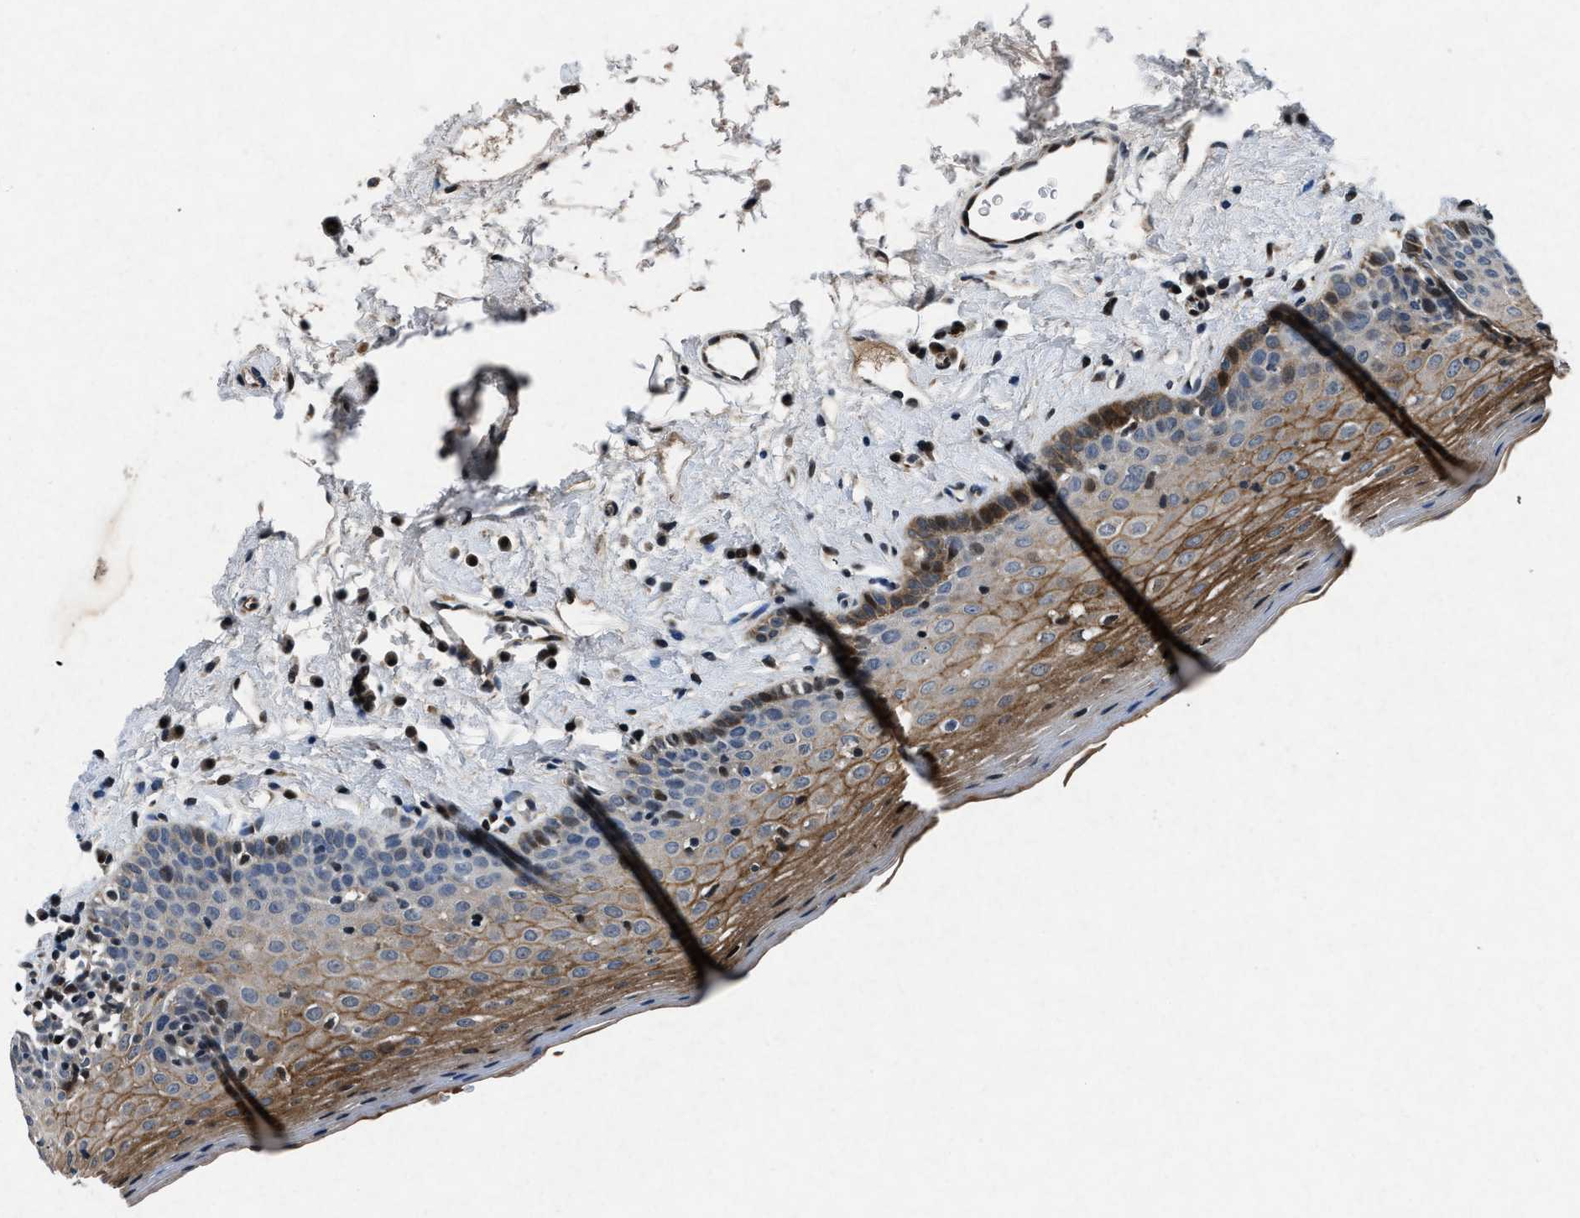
{"staining": {"intensity": "moderate", "quantity": "25%-75%", "location": "cytoplasmic/membranous,nuclear"}, "tissue": "oral mucosa", "cell_type": "Squamous epithelial cells", "image_type": "normal", "snomed": [{"axis": "morphology", "description": "Normal tissue, NOS"}, {"axis": "topography", "description": "Oral tissue"}], "caption": "Immunohistochemical staining of benign oral mucosa displays 25%-75% levels of moderate cytoplasmic/membranous,nuclear protein positivity in about 25%-75% of squamous epithelial cells. Immunohistochemistry (ihc) stains the protein of interest in brown and the nuclei are stained blue.", "gene": "PHLDA1", "patient": {"sex": "male", "age": 66}}